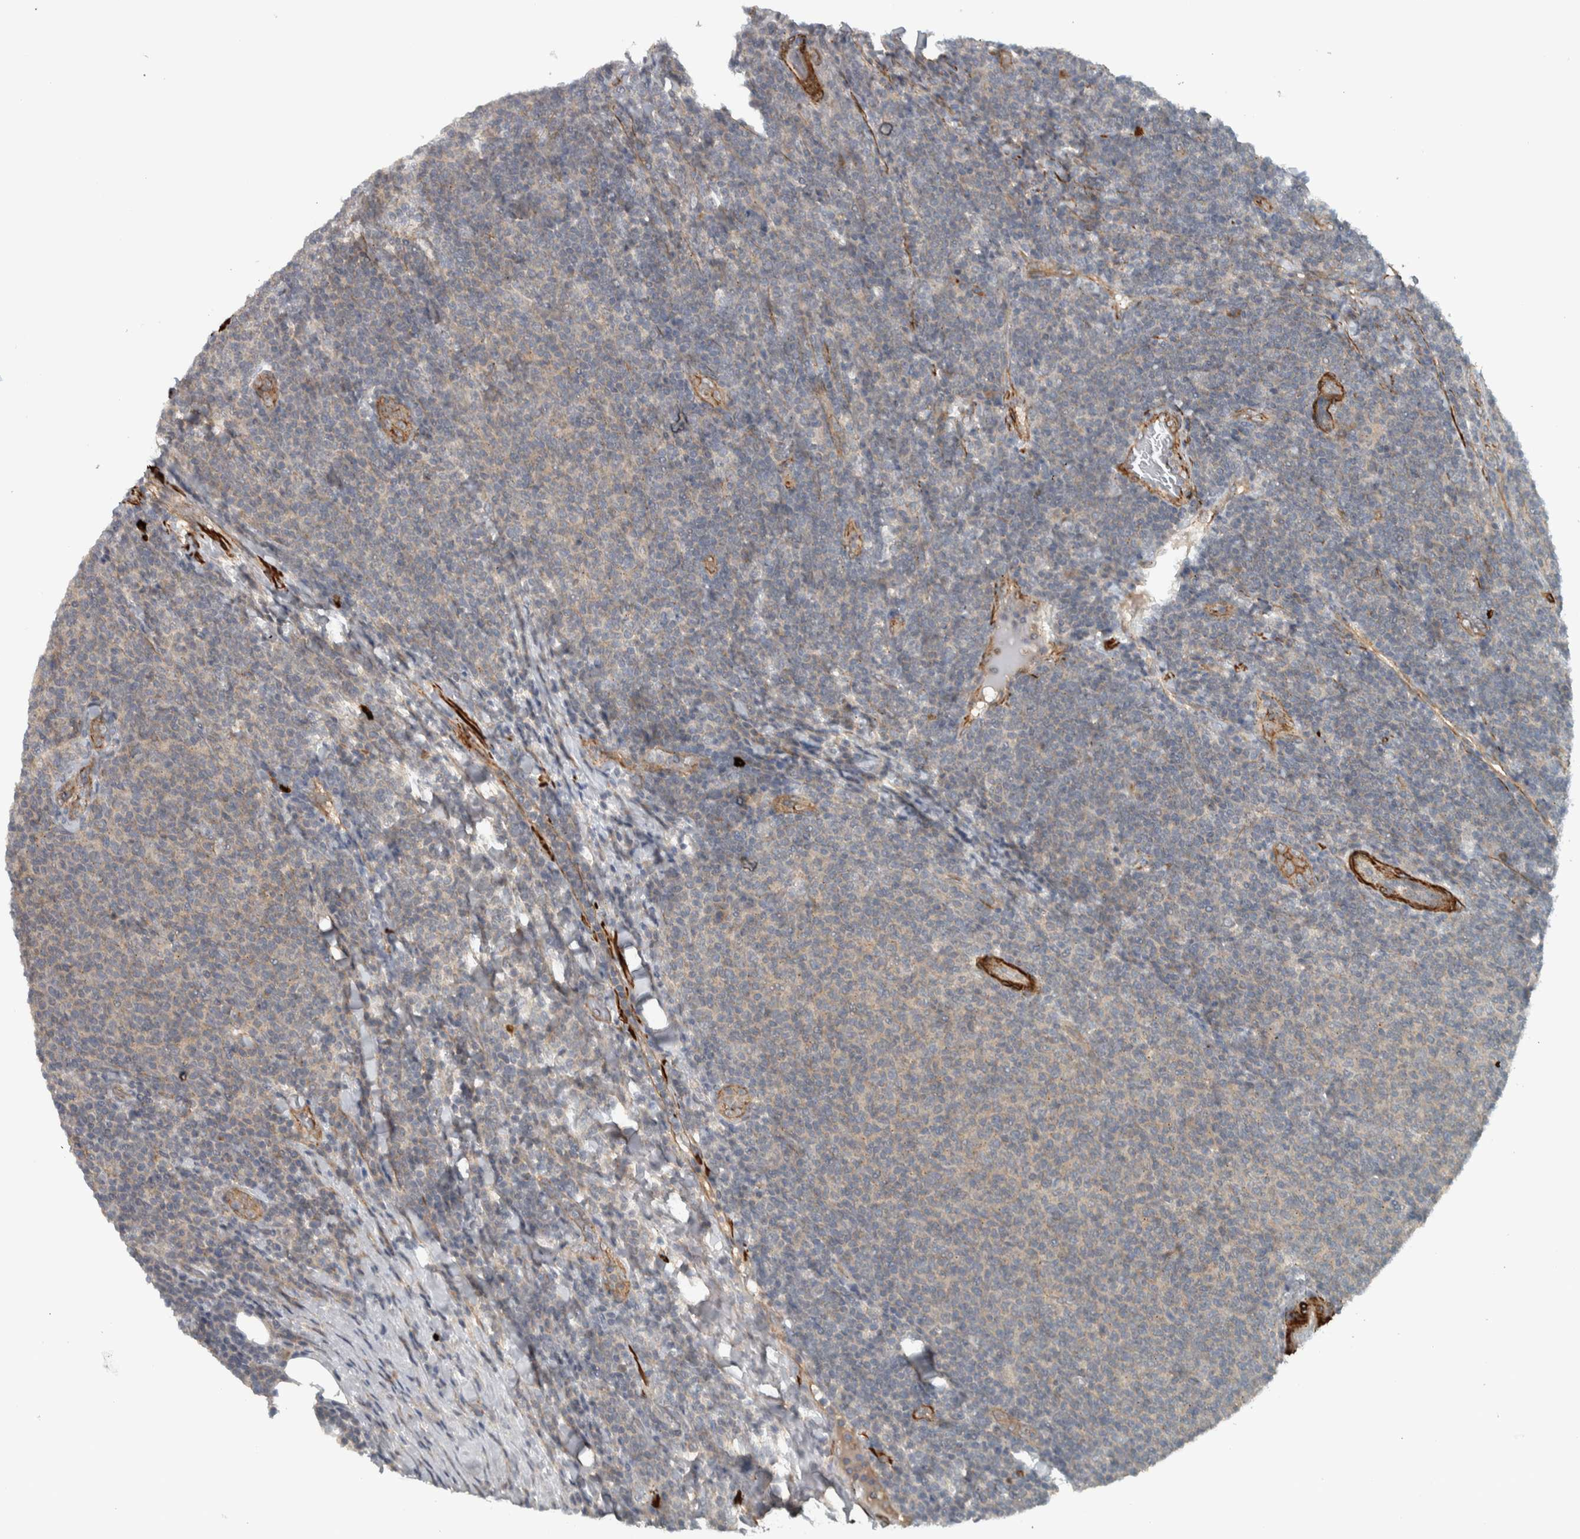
{"staining": {"intensity": "weak", "quantity": "<25%", "location": "cytoplasmic/membranous"}, "tissue": "lymphoma", "cell_type": "Tumor cells", "image_type": "cancer", "snomed": [{"axis": "morphology", "description": "Malignant lymphoma, non-Hodgkin's type, Low grade"}, {"axis": "topography", "description": "Lymph node"}], "caption": "Histopathology image shows no protein staining in tumor cells of malignant lymphoma, non-Hodgkin's type (low-grade) tissue.", "gene": "LBHD1", "patient": {"sex": "male", "age": 66}}